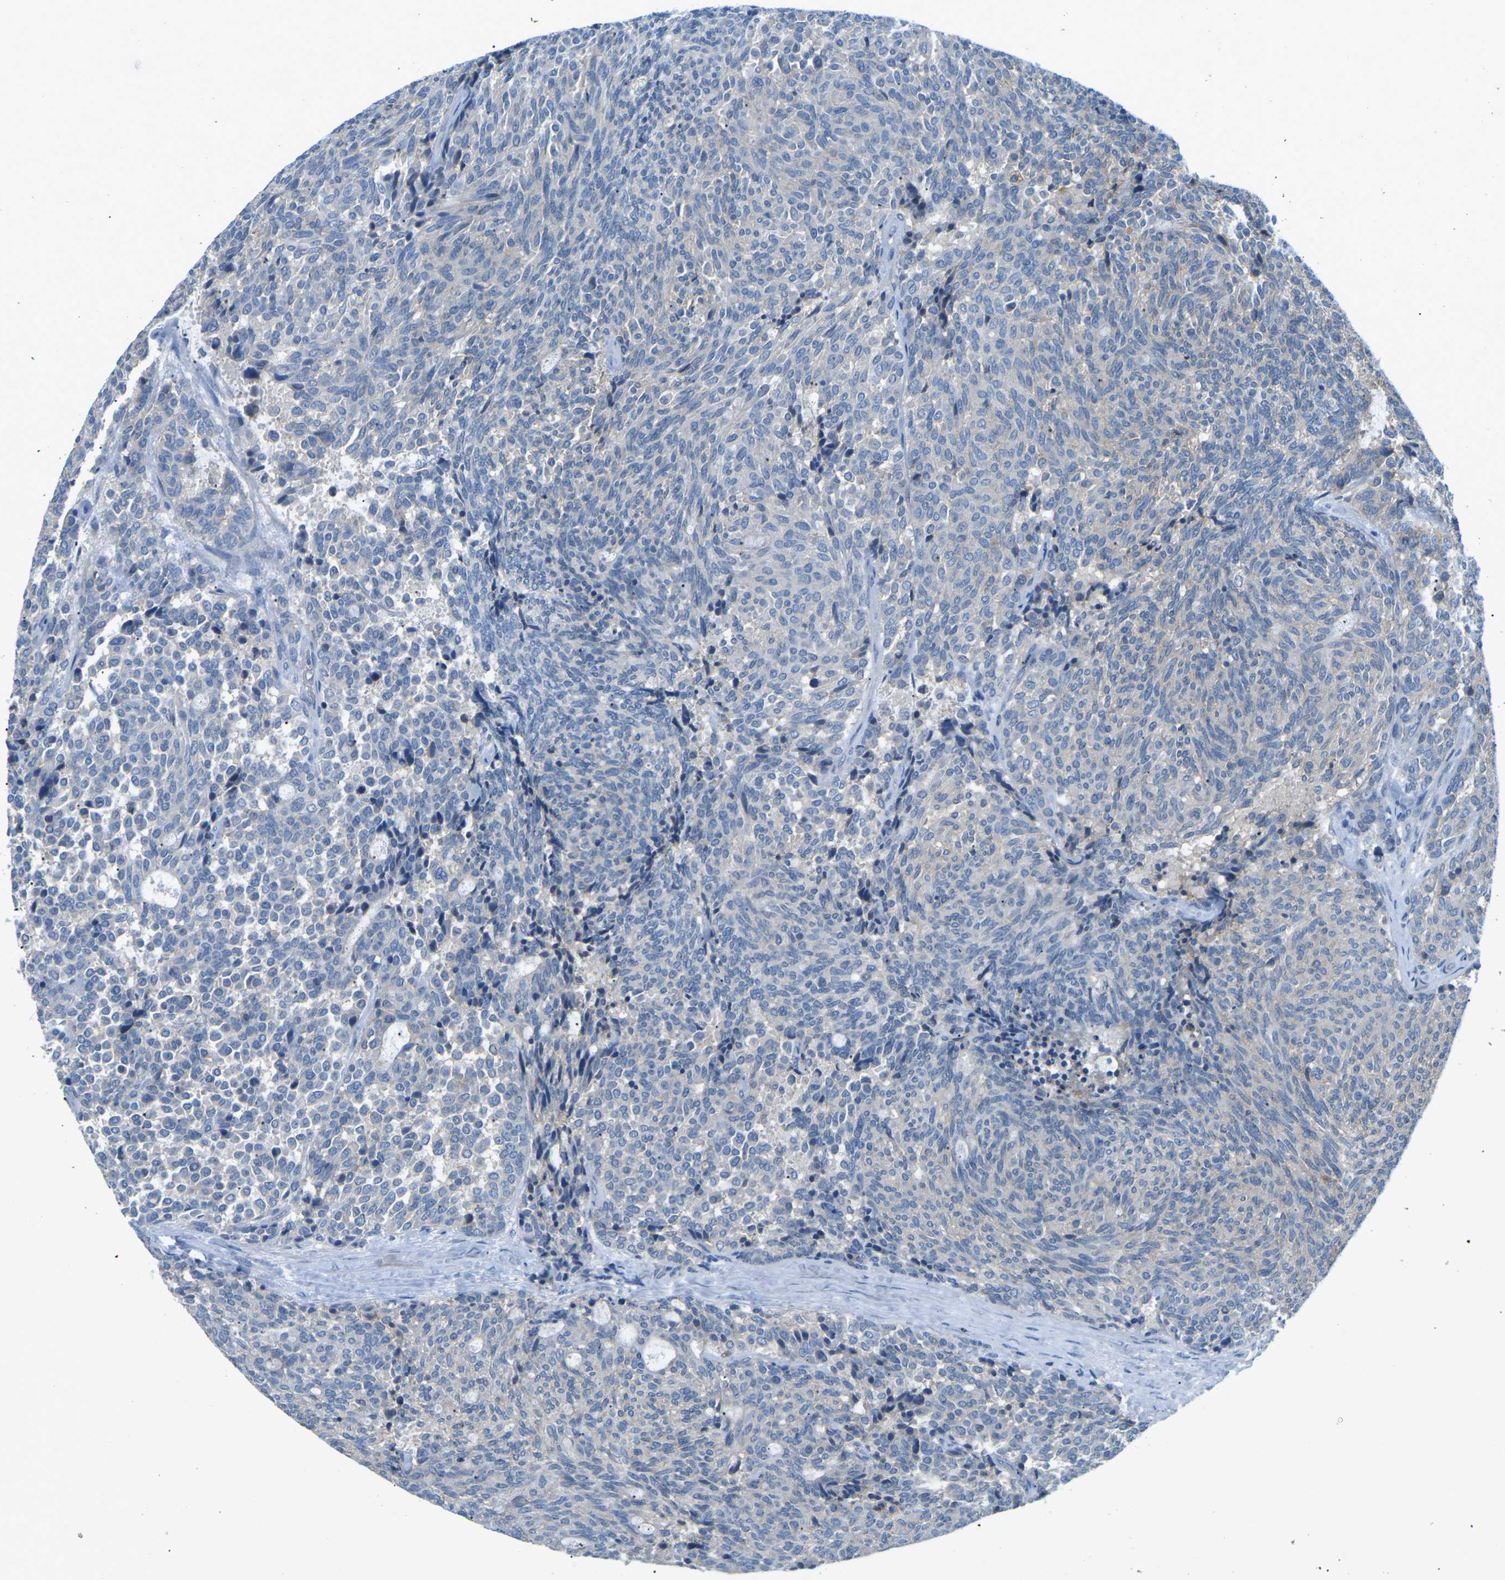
{"staining": {"intensity": "negative", "quantity": "none", "location": "none"}, "tissue": "carcinoid", "cell_type": "Tumor cells", "image_type": "cancer", "snomed": [{"axis": "morphology", "description": "Carcinoid, malignant, NOS"}, {"axis": "topography", "description": "Pancreas"}], "caption": "There is no significant positivity in tumor cells of carcinoid.", "gene": "CD47", "patient": {"sex": "female", "age": 54}}